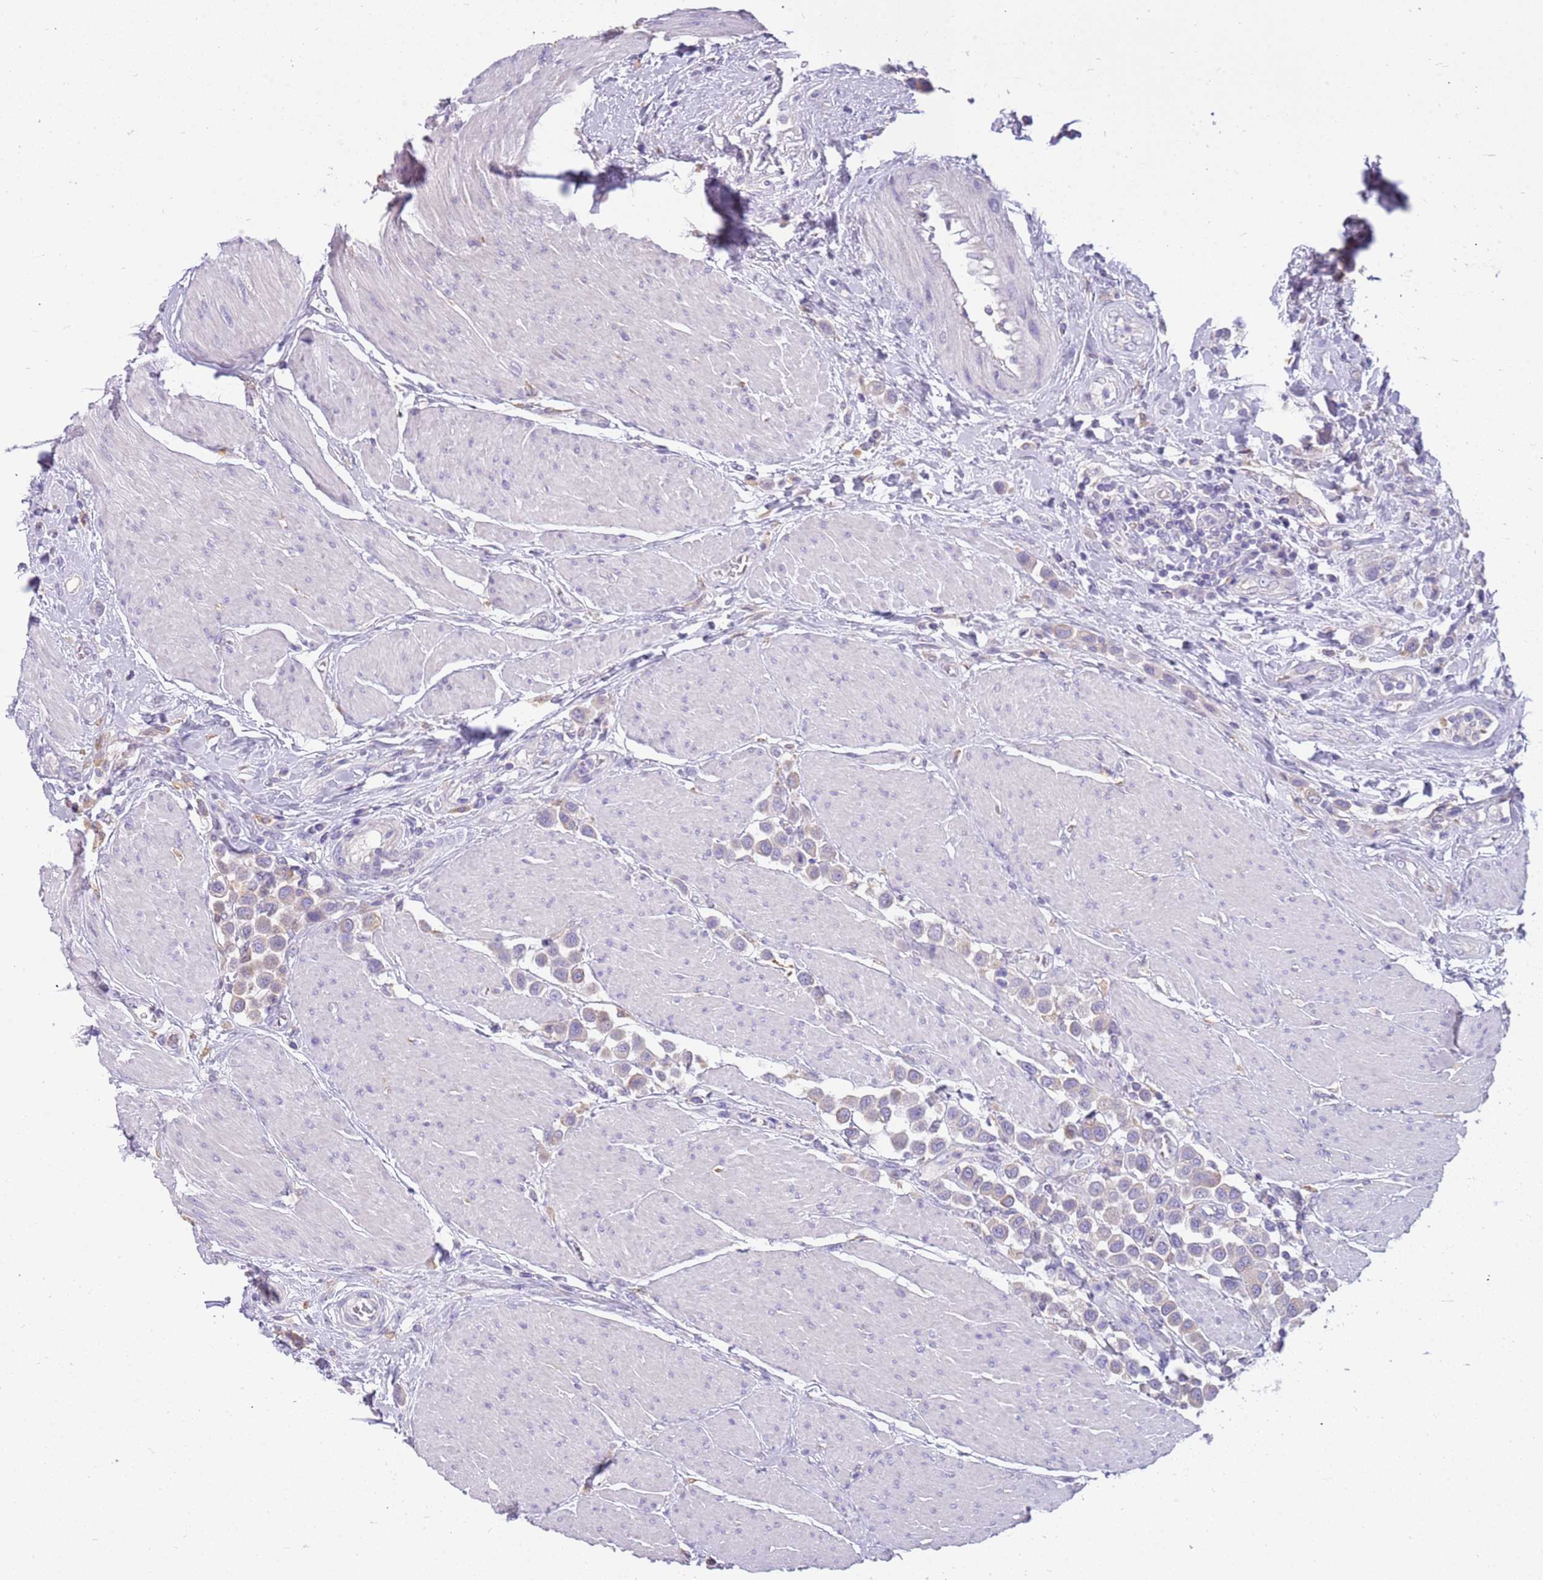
{"staining": {"intensity": "negative", "quantity": "none", "location": "none"}, "tissue": "urothelial cancer", "cell_type": "Tumor cells", "image_type": "cancer", "snomed": [{"axis": "morphology", "description": "Urothelial carcinoma, High grade"}, {"axis": "topography", "description": "Urinary bladder"}], "caption": "Immunohistochemical staining of human high-grade urothelial carcinoma exhibits no significant staining in tumor cells.", "gene": "RHCG", "patient": {"sex": "male", "age": 50}}